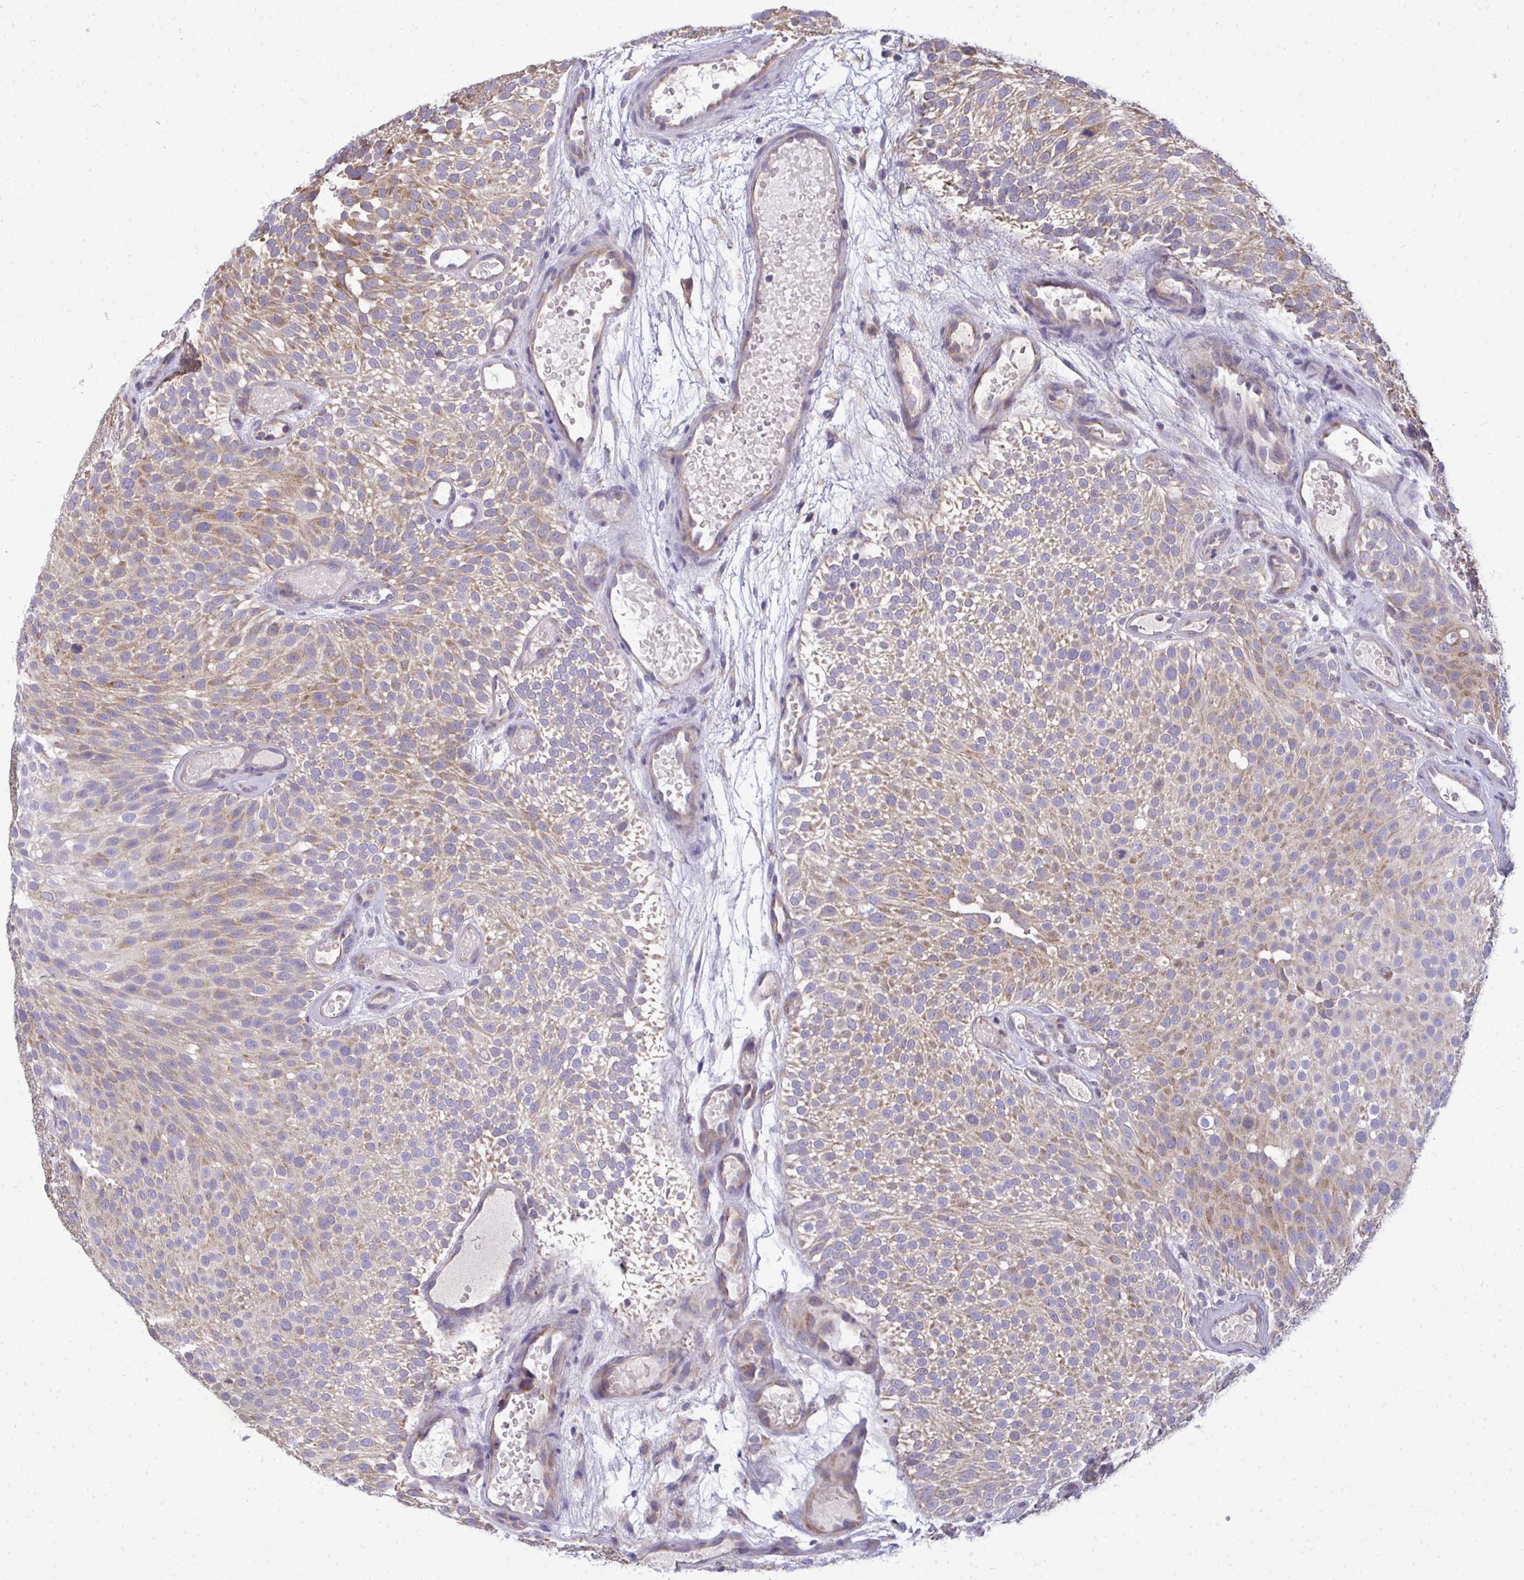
{"staining": {"intensity": "moderate", "quantity": ">75%", "location": "cytoplasmic/membranous"}, "tissue": "urothelial cancer", "cell_type": "Tumor cells", "image_type": "cancer", "snomed": [{"axis": "morphology", "description": "Urothelial carcinoma, Low grade"}, {"axis": "topography", "description": "Urinary bladder"}], "caption": "Protein staining by IHC displays moderate cytoplasmic/membranous expression in about >75% of tumor cells in urothelial cancer.", "gene": "RPLP2", "patient": {"sex": "male", "age": 78}}